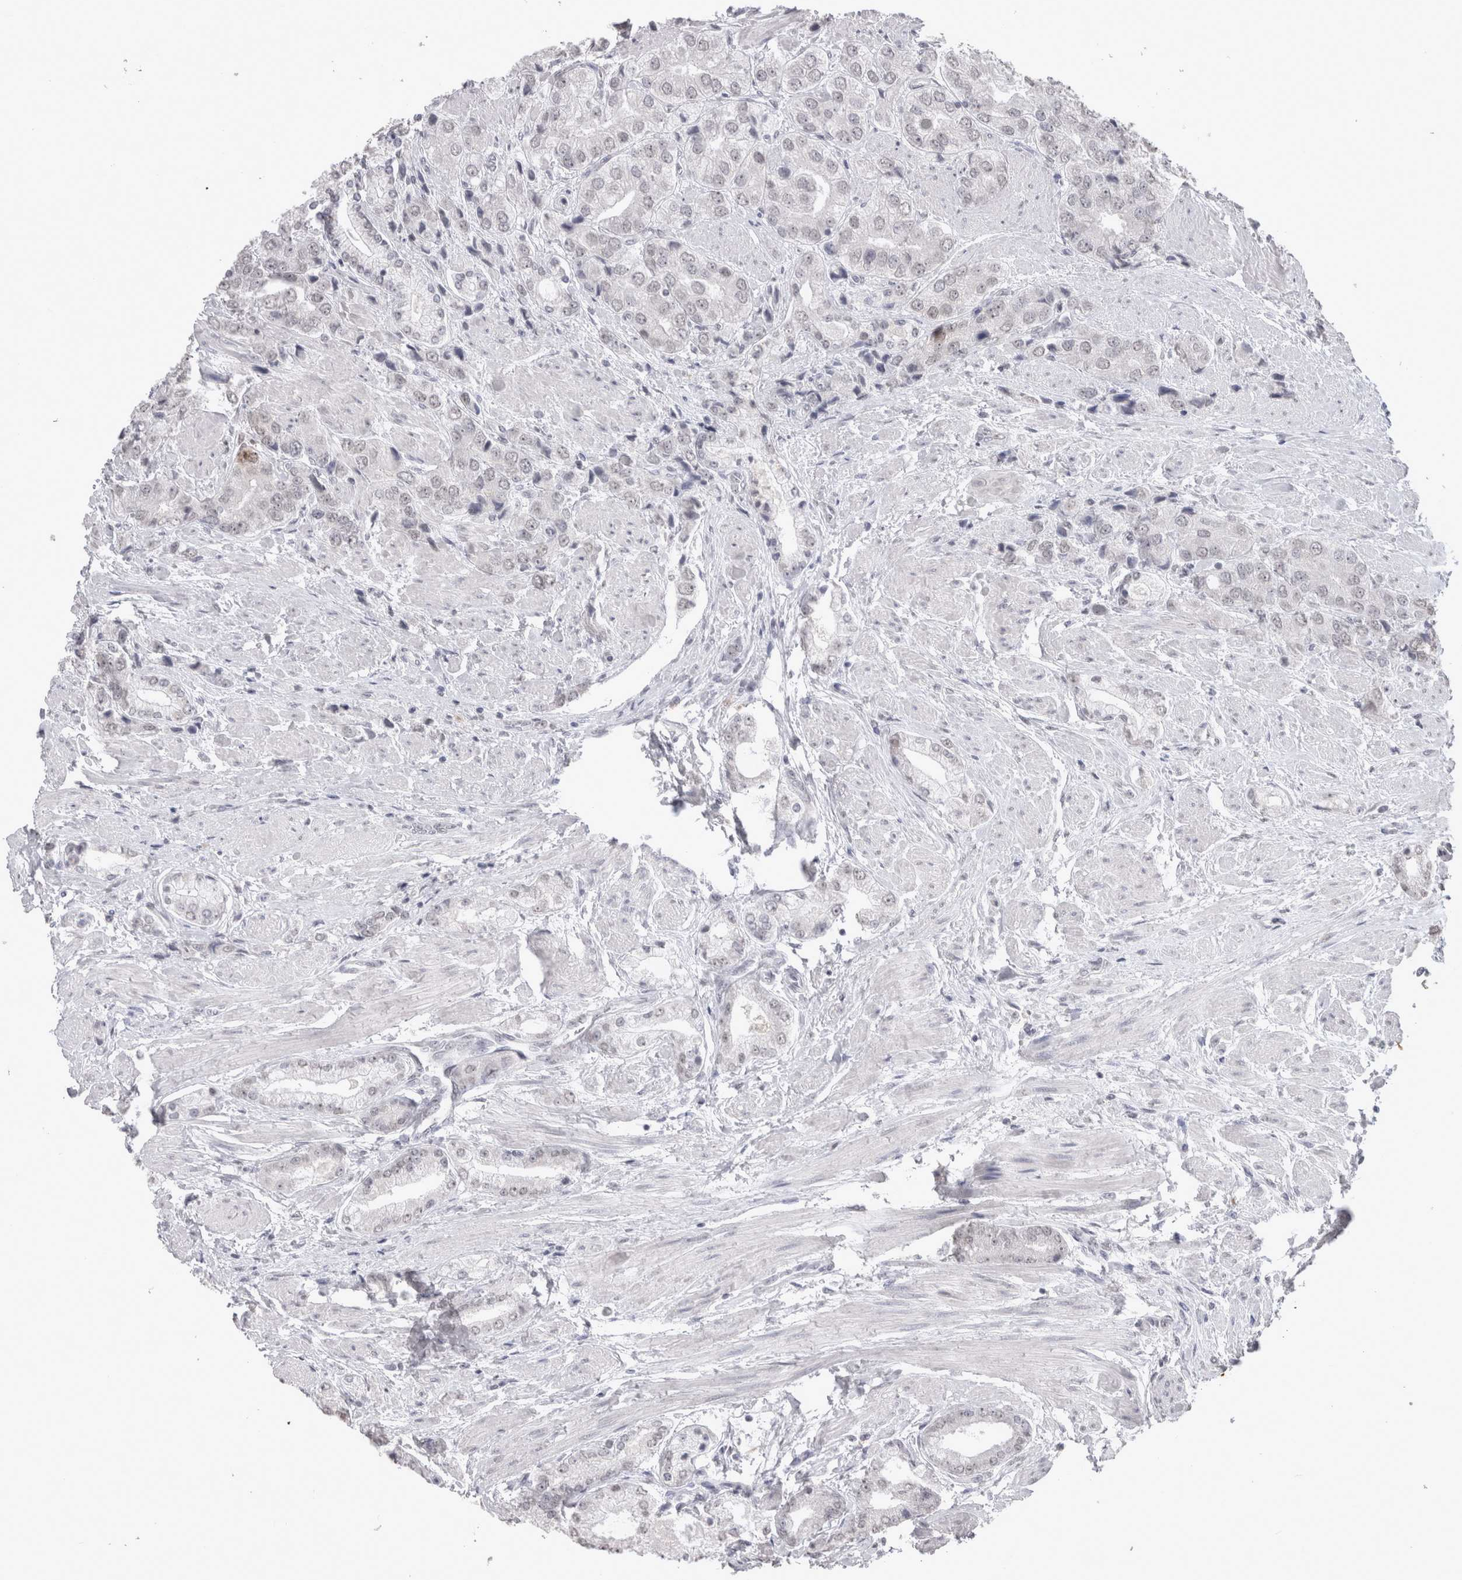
{"staining": {"intensity": "negative", "quantity": "none", "location": "none"}, "tissue": "prostate cancer", "cell_type": "Tumor cells", "image_type": "cancer", "snomed": [{"axis": "morphology", "description": "Adenocarcinoma, High grade"}, {"axis": "topography", "description": "Prostate"}], "caption": "IHC of human prostate cancer displays no positivity in tumor cells. (DAB (3,3'-diaminobenzidine) immunohistochemistry (IHC), high magnification).", "gene": "DDX4", "patient": {"sex": "male", "age": 50}}